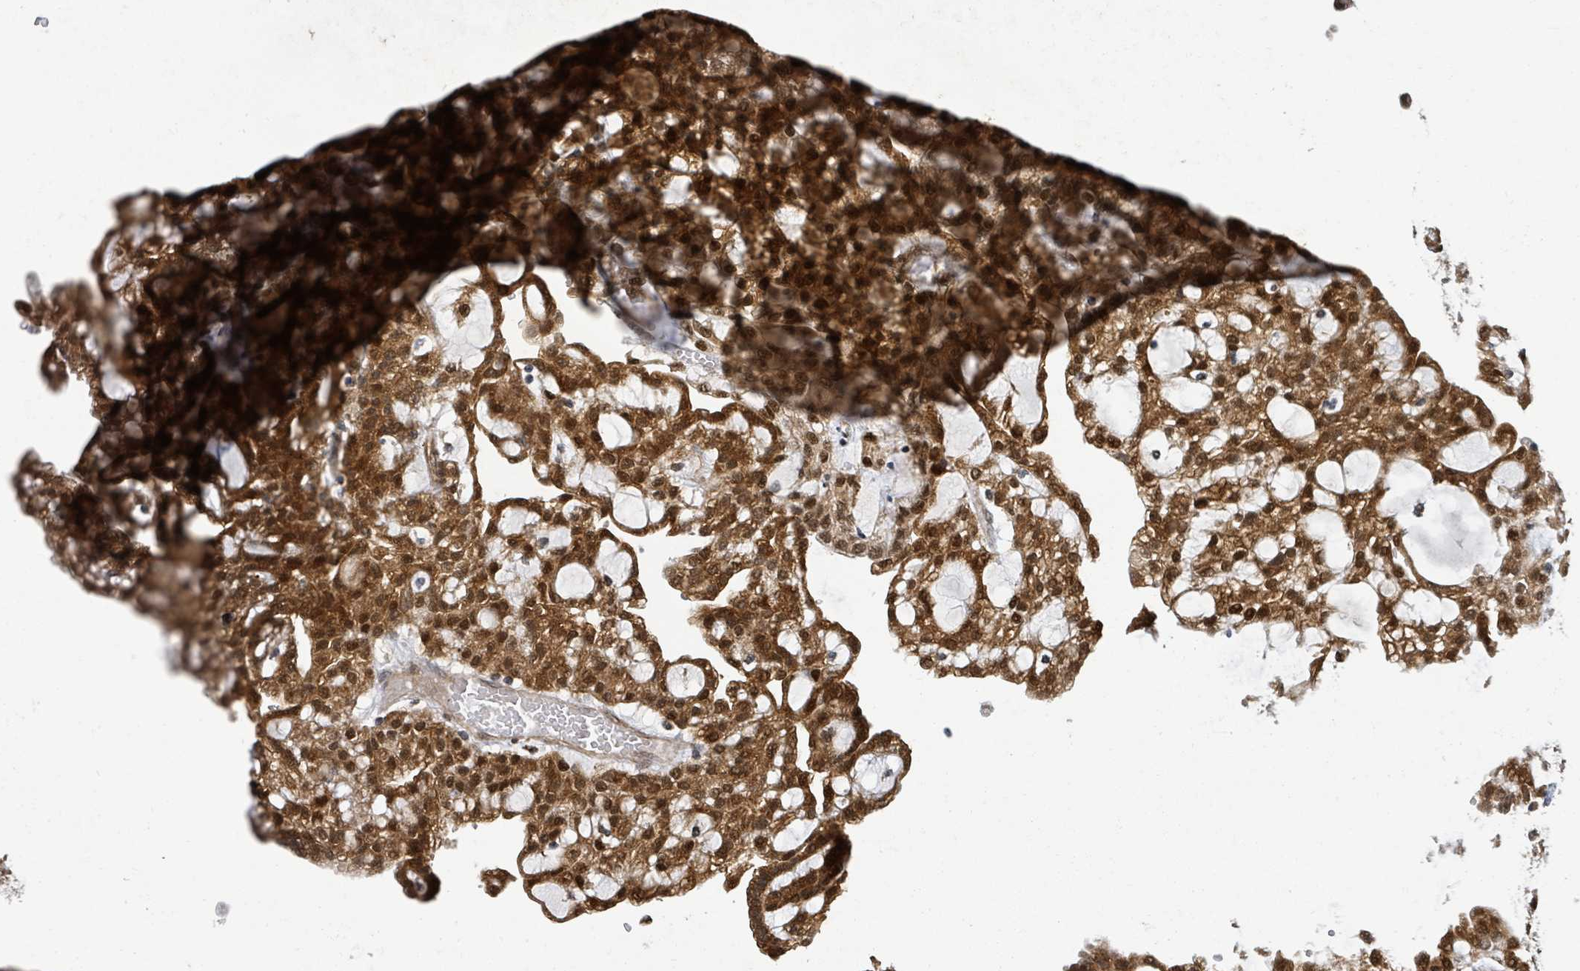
{"staining": {"intensity": "strong", "quantity": ">75%", "location": "cytoplasmic/membranous,nuclear"}, "tissue": "renal cancer", "cell_type": "Tumor cells", "image_type": "cancer", "snomed": [{"axis": "morphology", "description": "Adenocarcinoma, NOS"}, {"axis": "topography", "description": "Kidney"}], "caption": "IHC (DAB (3,3'-diaminobenzidine)) staining of adenocarcinoma (renal) reveals strong cytoplasmic/membranous and nuclear protein expression in about >75% of tumor cells.", "gene": "PSMB7", "patient": {"sex": "male", "age": 63}}